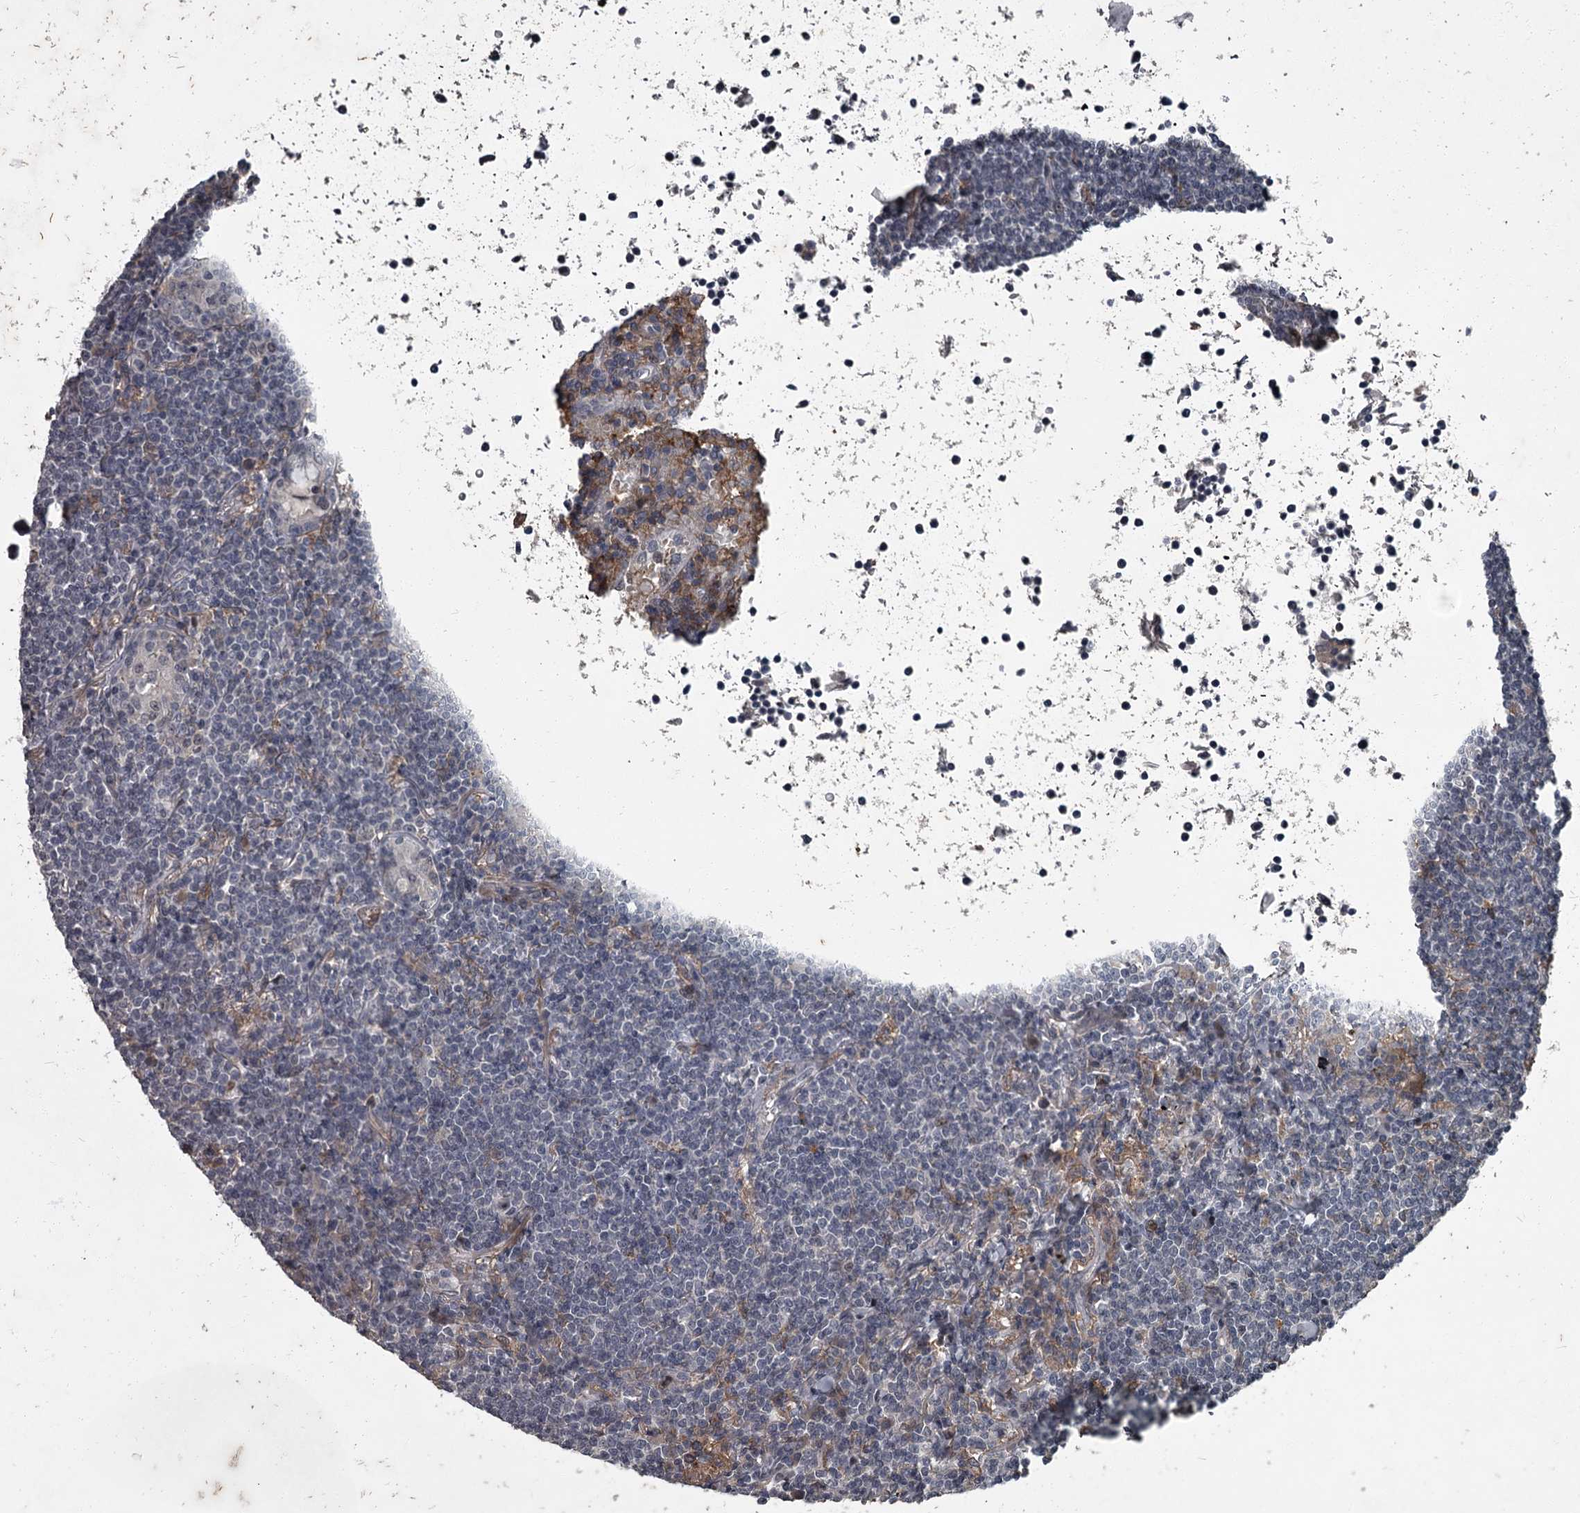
{"staining": {"intensity": "negative", "quantity": "none", "location": "none"}, "tissue": "lymphoma", "cell_type": "Tumor cells", "image_type": "cancer", "snomed": [{"axis": "morphology", "description": "Malignant lymphoma, non-Hodgkin's type, Low grade"}, {"axis": "topography", "description": "Lung"}], "caption": "Human lymphoma stained for a protein using immunohistochemistry shows no positivity in tumor cells.", "gene": "FLVCR2", "patient": {"sex": "female", "age": 71}}